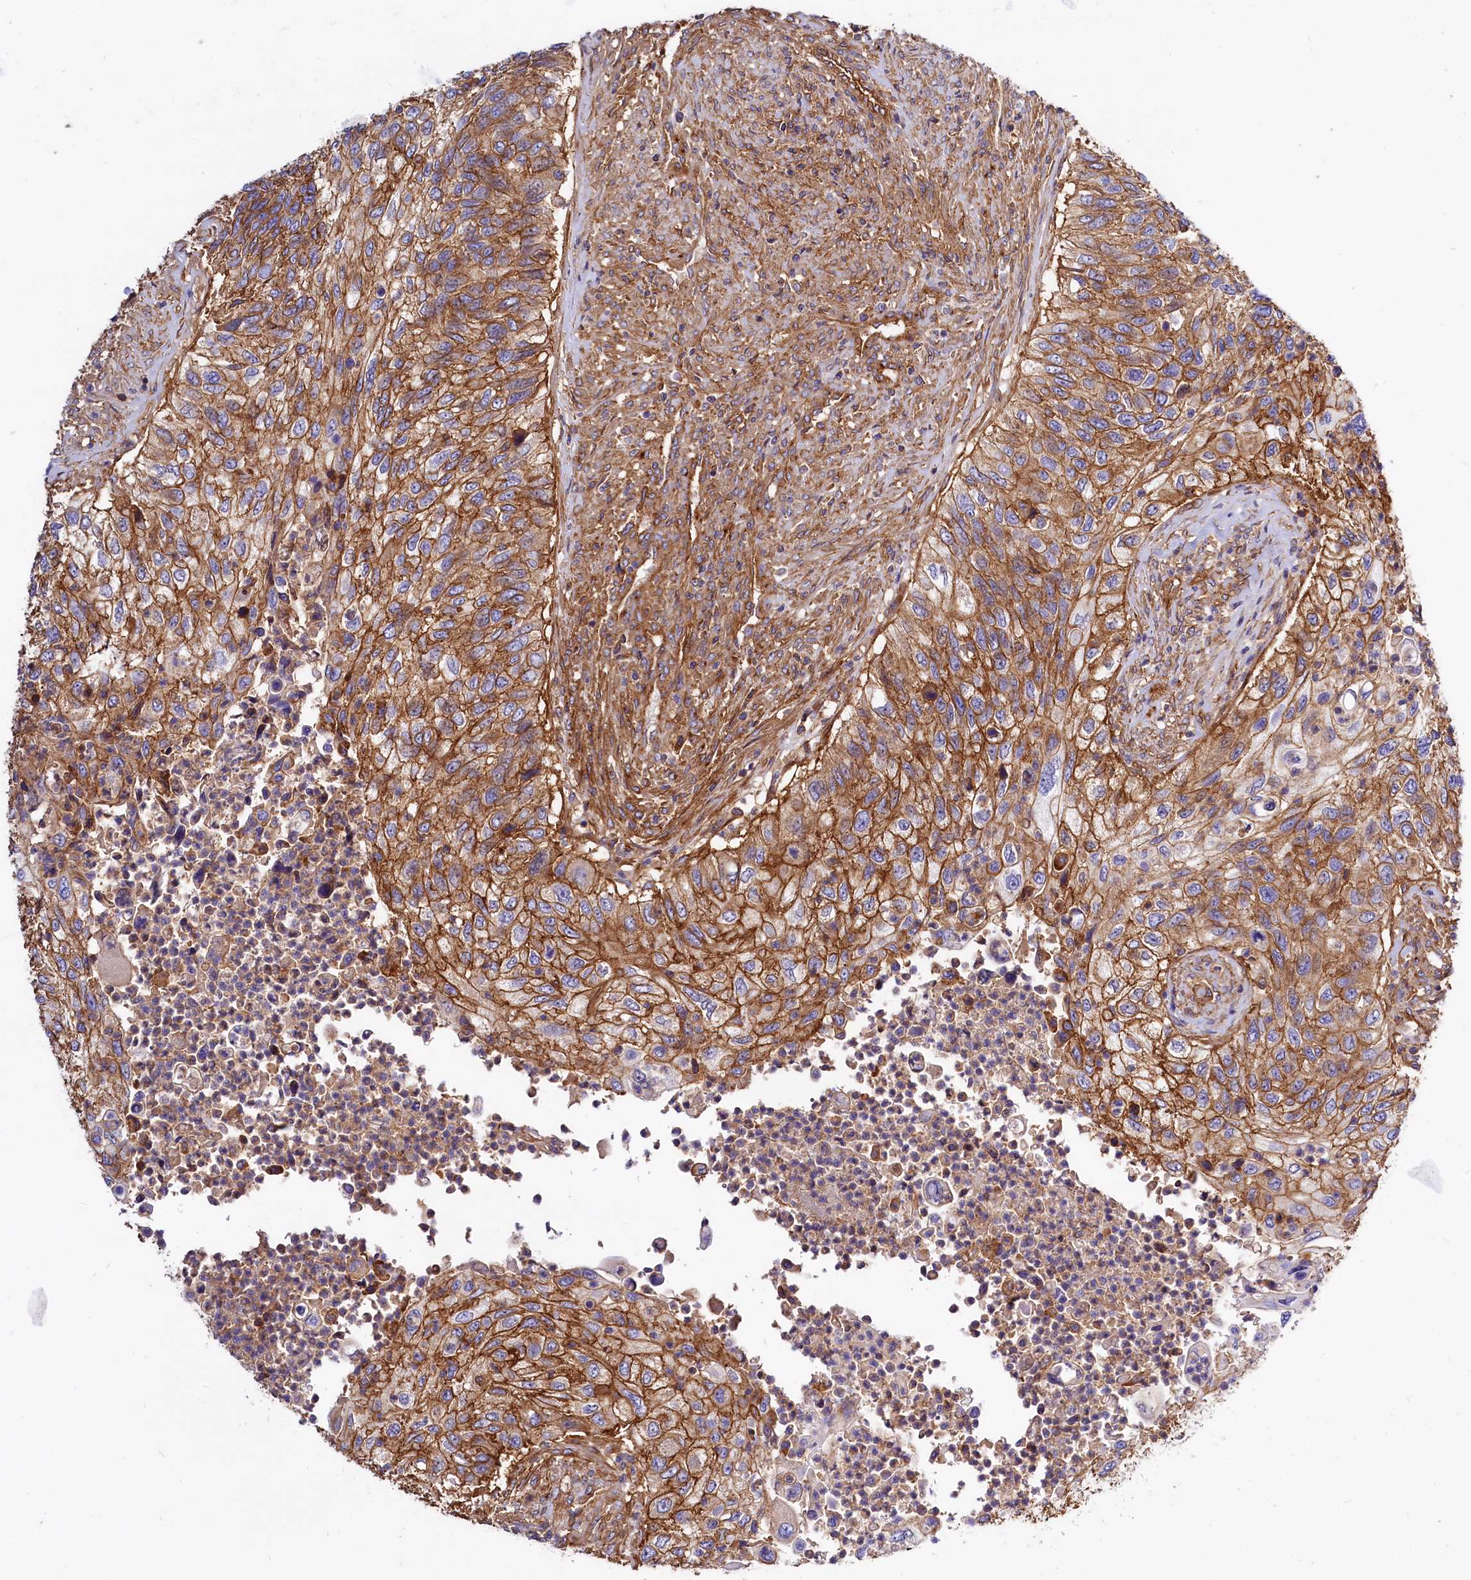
{"staining": {"intensity": "moderate", "quantity": ">75%", "location": "cytoplasmic/membranous"}, "tissue": "urothelial cancer", "cell_type": "Tumor cells", "image_type": "cancer", "snomed": [{"axis": "morphology", "description": "Urothelial carcinoma, High grade"}, {"axis": "topography", "description": "Urinary bladder"}], "caption": "A medium amount of moderate cytoplasmic/membranous expression is identified in about >75% of tumor cells in urothelial cancer tissue.", "gene": "ANO6", "patient": {"sex": "female", "age": 60}}